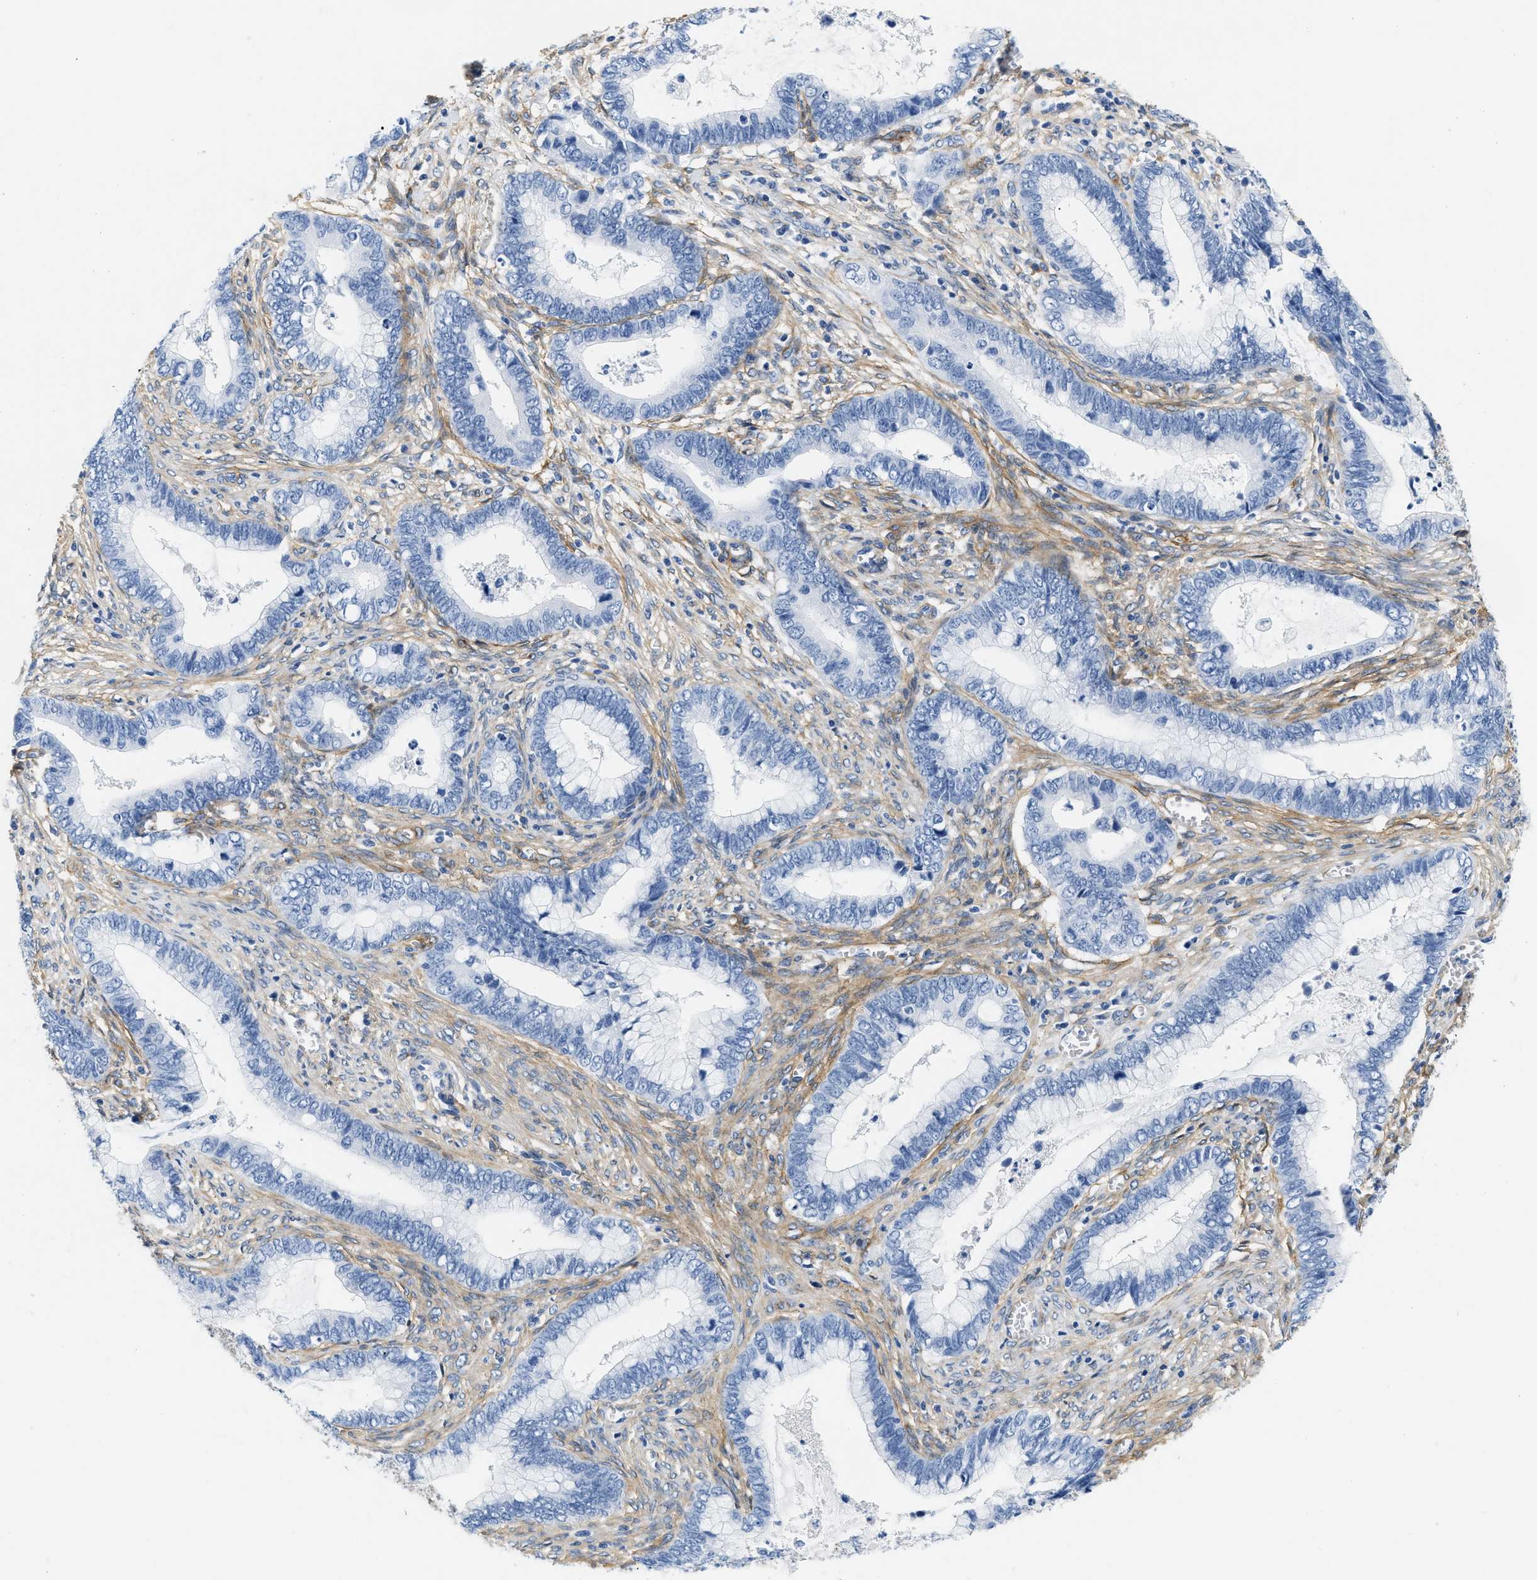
{"staining": {"intensity": "negative", "quantity": "none", "location": "none"}, "tissue": "cervical cancer", "cell_type": "Tumor cells", "image_type": "cancer", "snomed": [{"axis": "morphology", "description": "Adenocarcinoma, NOS"}, {"axis": "topography", "description": "Cervix"}], "caption": "An immunohistochemistry (IHC) photomicrograph of cervical adenocarcinoma is shown. There is no staining in tumor cells of cervical adenocarcinoma.", "gene": "PDGFRB", "patient": {"sex": "female", "age": 44}}